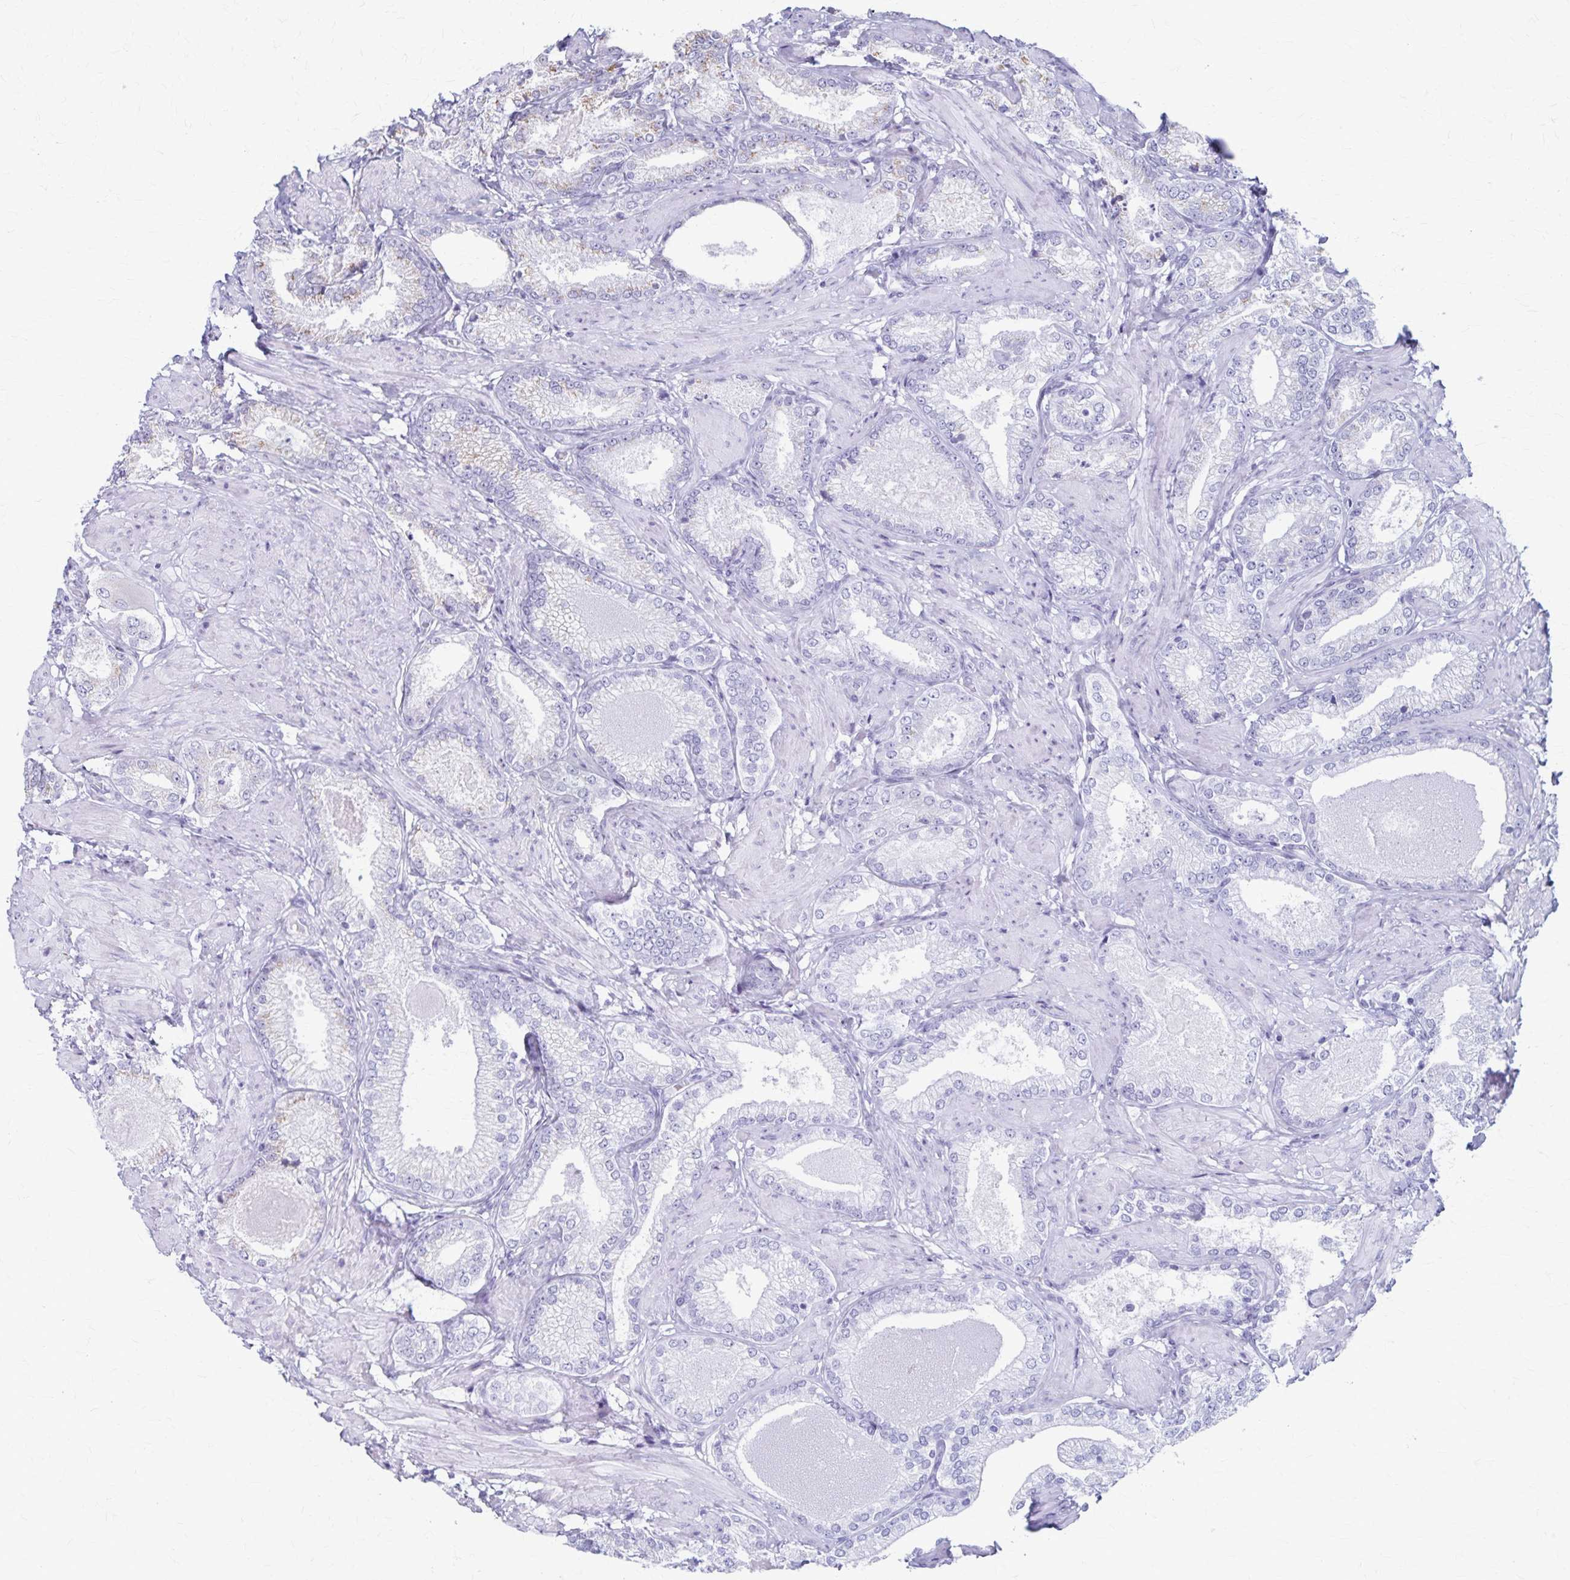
{"staining": {"intensity": "moderate", "quantity": "<25%", "location": "cytoplasmic/membranous"}, "tissue": "prostate cancer", "cell_type": "Tumor cells", "image_type": "cancer", "snomed": [{"axis": "morphology", "description": "Adenocarcinoma, High grade"}, {"axis": "topography", "description": "Prostate and seminal vesicle, NOS"}], "caption": "Immunohistochemistry of human prostate cancer displays low levels of moderate cytoplasmic/membranous expression in about <25% of tumor cells.", "gene": "MCFD2", "patient": {"sex": "male", "age": 61}}